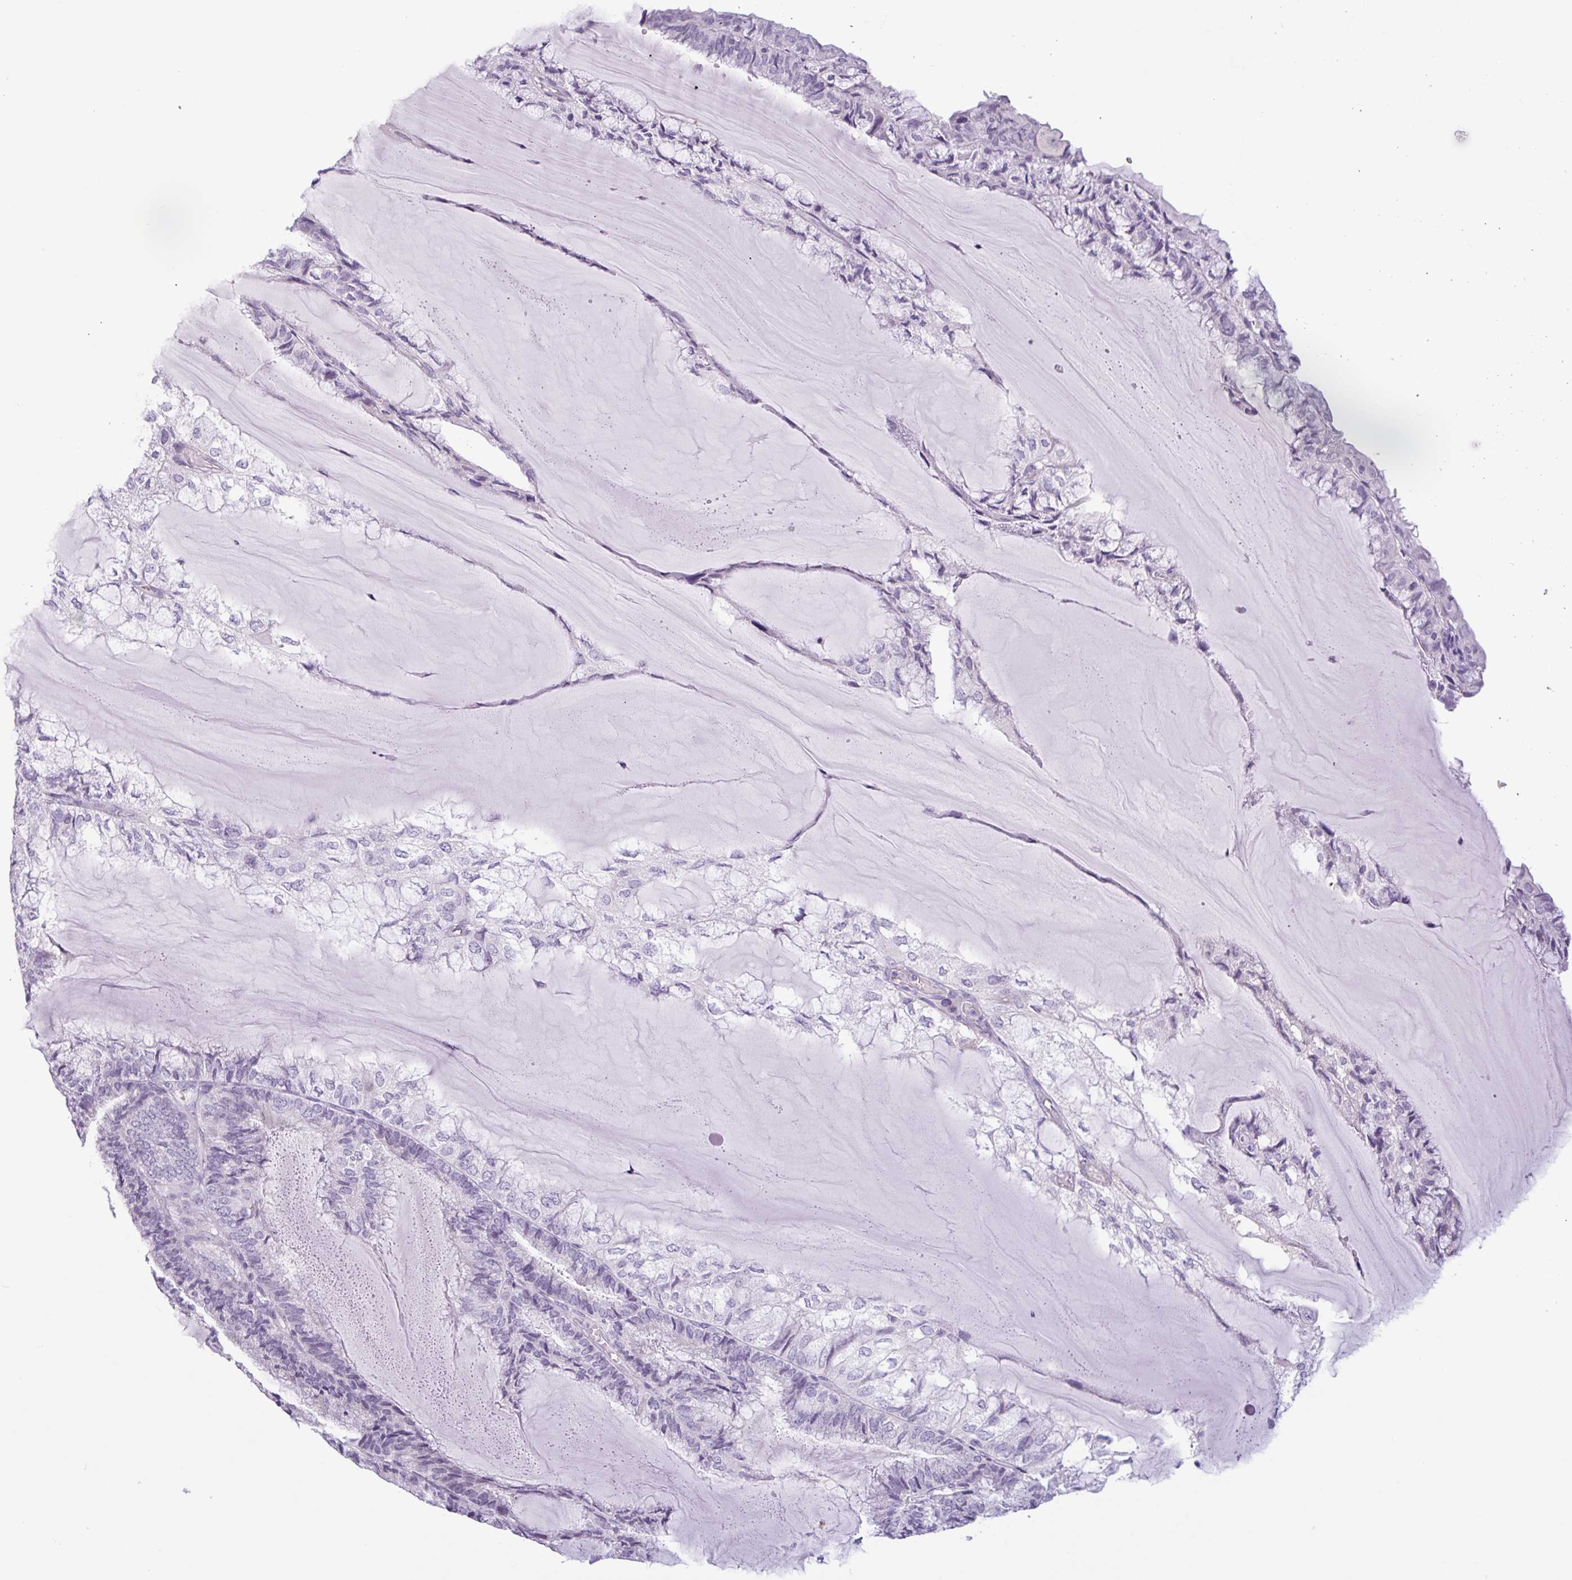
{"staining": {"intensity": "negative", "quantity": "none", "location": "none"}, "tissue": "endometrial cancer", "cell_type": "Tumor cells", "image_type": "cancer", "snomed": [{"axis": "morphology", "description": "Adenocarcinoma, NOS"}, {"axis": "topography", "description": "Endometrium"}], "caption": "Tumor cells are negative for brown protein staining in adenocarcinoma (endometrial).", "gene": "CTSE", "patient": {"sex": "female", "age": 81}}